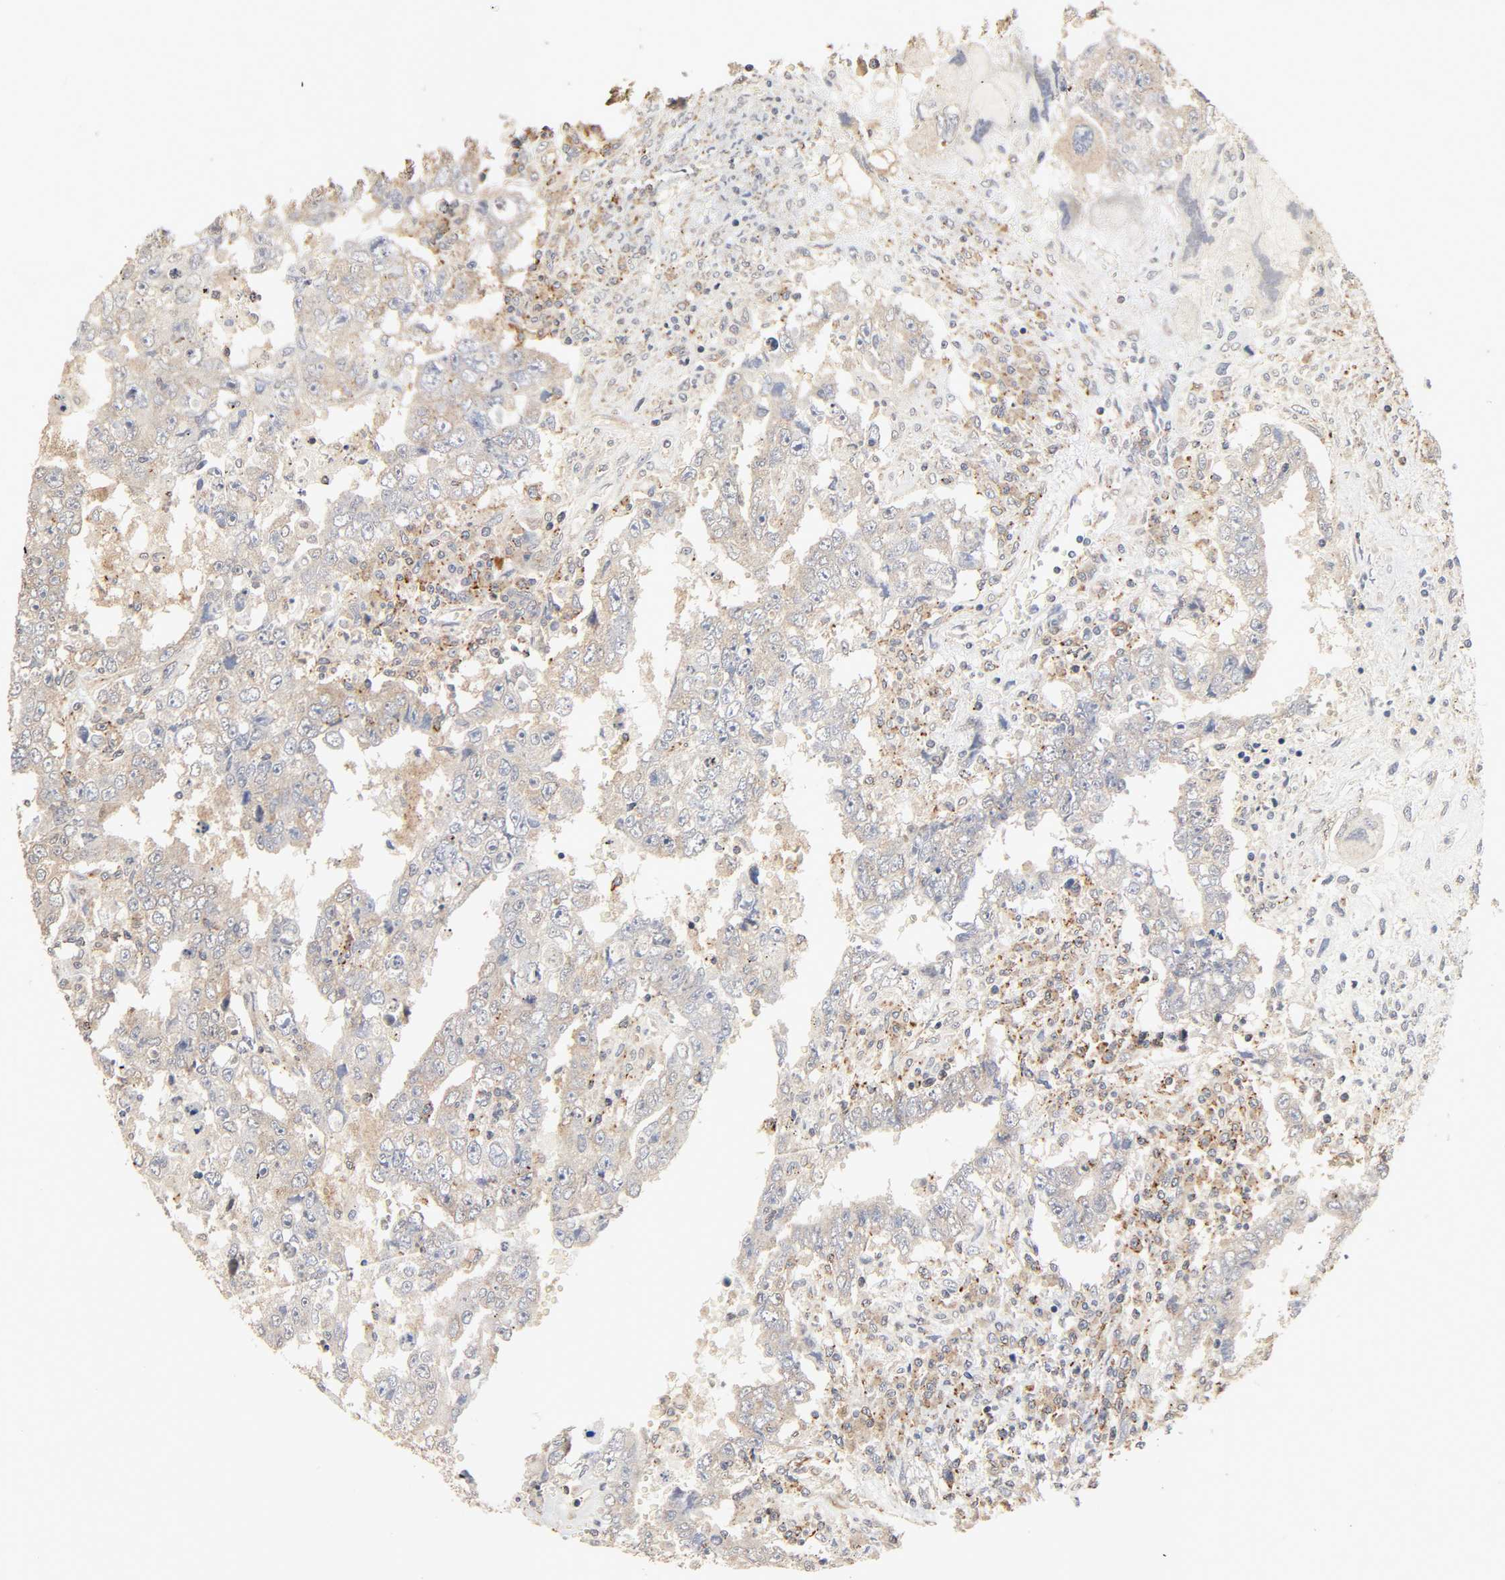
{"staining": {"intensity": "weak", "quantity": ">75%", "location": "cytoplasmic/membranous"}, "tissue": "testis cancer", "cell_type": "Tumor cells", "image_type": "cancer", "snomed": [{"axis": "morphology", "description": "Carcinoma, Embryonal, NOS"}, {"axis": "topography", "description": "Testis"}], "caption": "Weak cytoplasmic/membranous positivity is seen in about >75% of tumor cells in testis cancer (embryonal carcinoma). The staining is performed using DAB brown chromogen to label protein expression. The nuclei are counter-stained blue using hematoxylin.", "gene": "NEMF", "patient": {"sex": "male", "age": 26}}